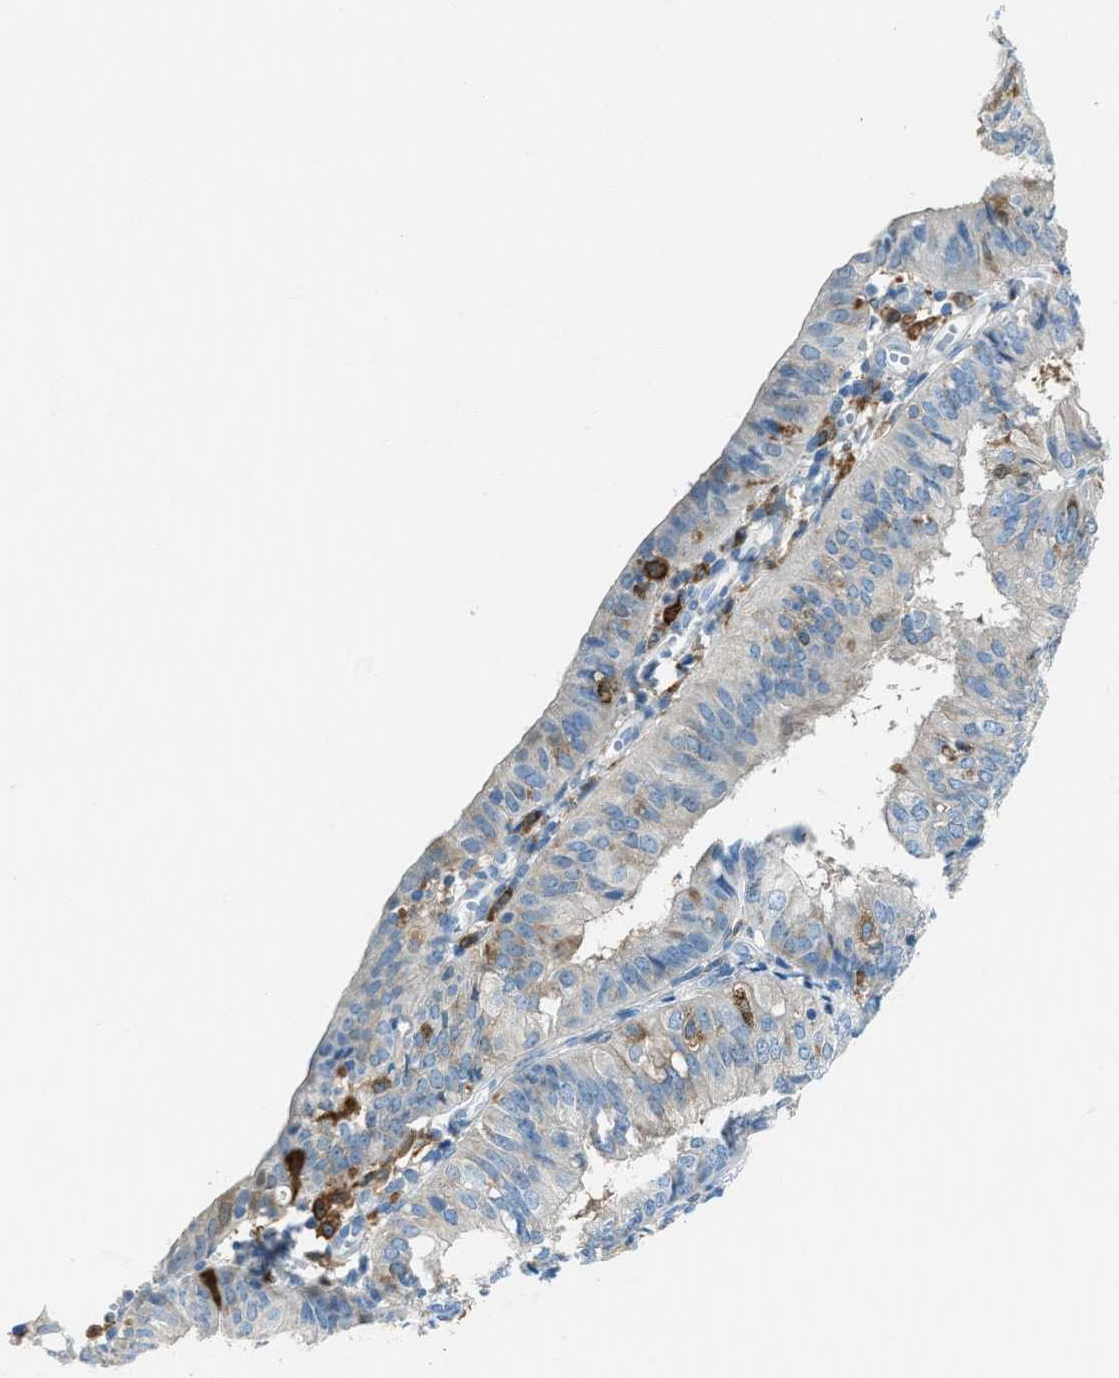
{"staining": {"intensity": "weak", "quantity": "<25%", "location": "cytoplasmic/membranous"}, "tissue": "endometrial cancer", "cell_type": "Tumor cells", "image_type": "cancer", "snomed": [{"axis": "morphology", "description": "Adenocarcinoma, NOS"}, {"axis": "topography", "description": "Endometrium"}], "caption": "The immunohistochemistry histopathology image has no significant staining in tumor cells of adenocarcinoma (endometrial) tissue.", "gene": "MATCAP2", "patient": {"sex": "female", "age": 58}}